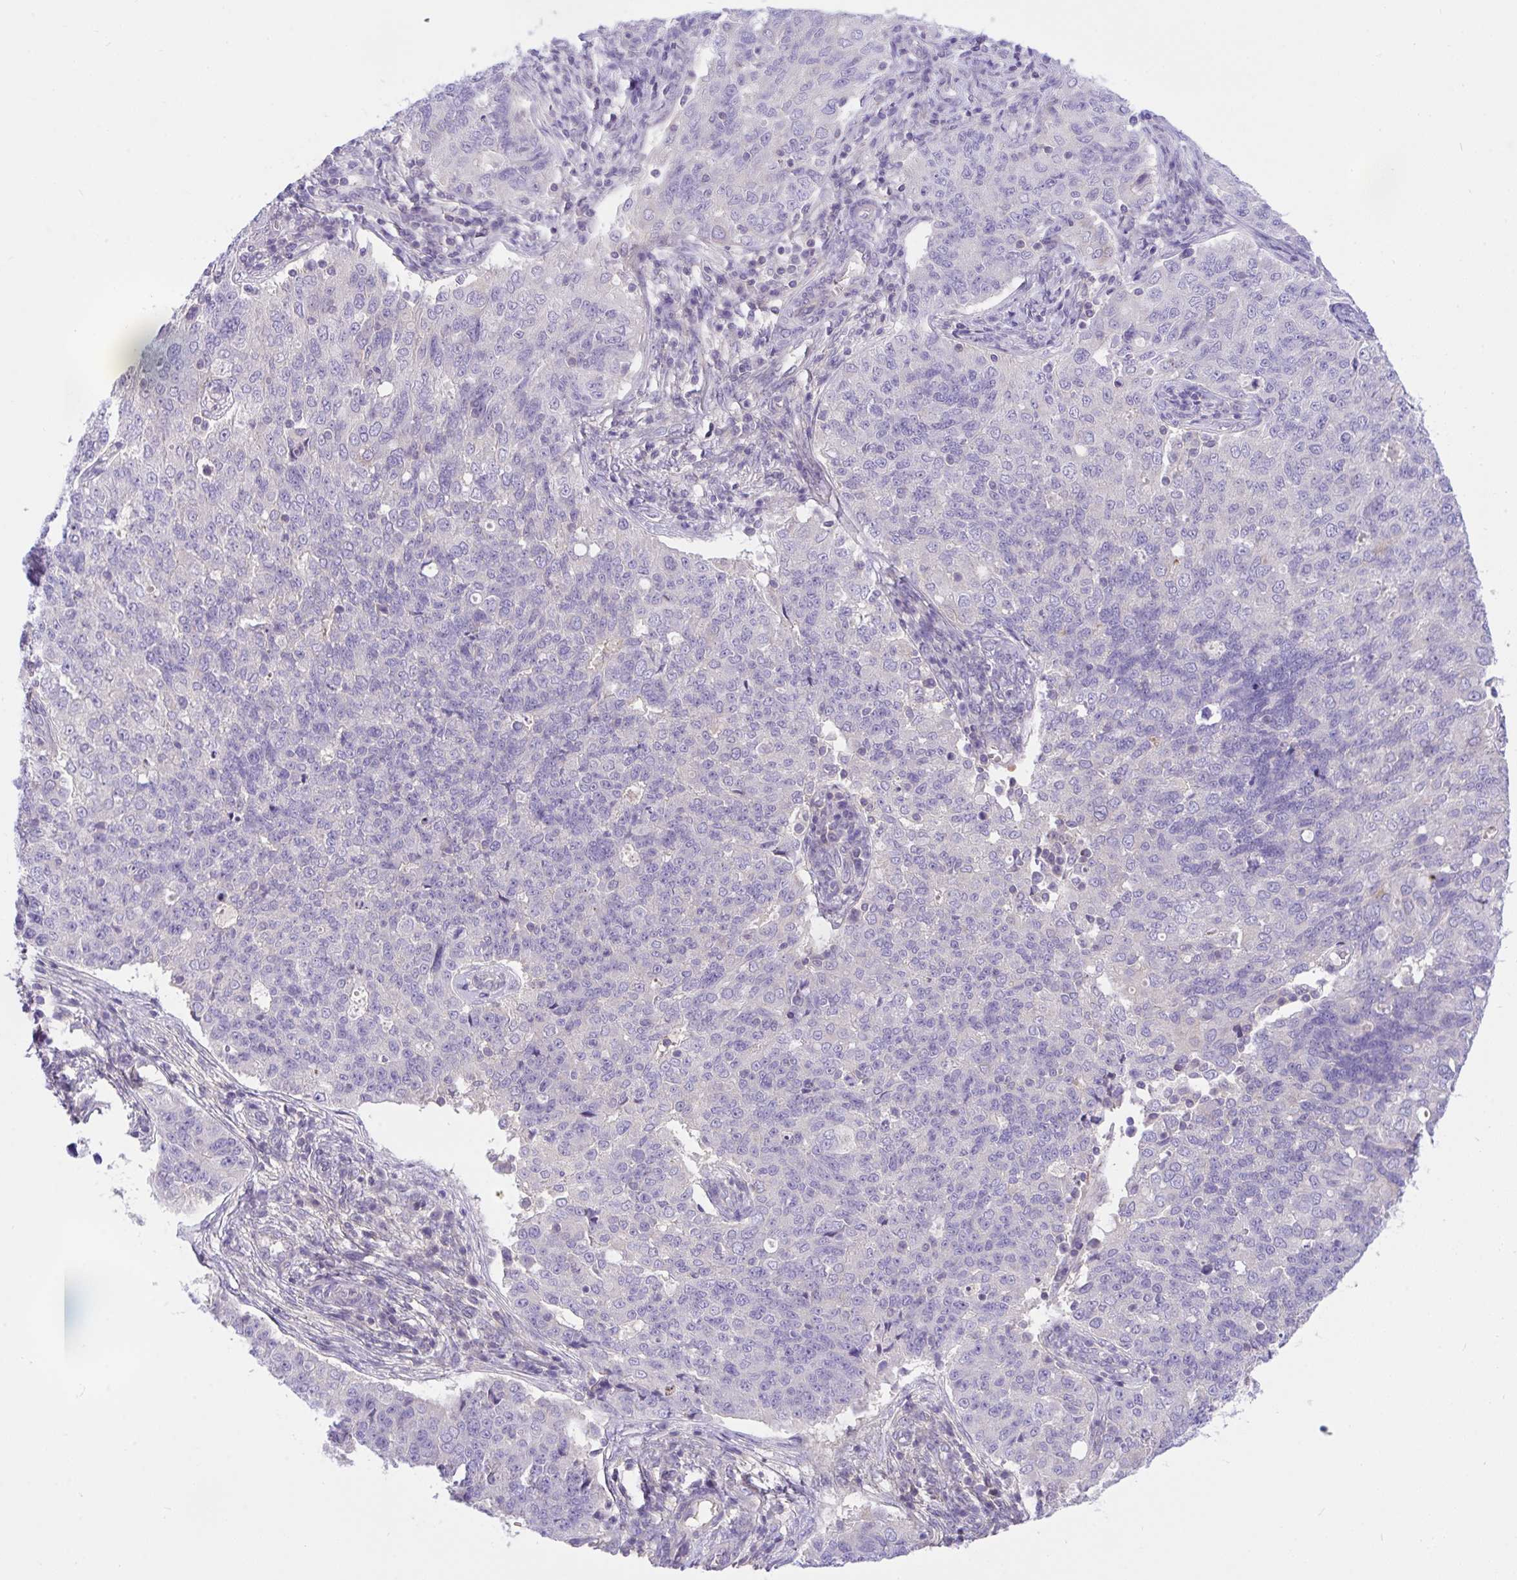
{"staining": {"intensity": "negative", "quantity": "none", "location": "none"}, "tissue": "endometrial cancer", "cell_type": "Tumor cells", "image_type": "cancer", "snomed": [{"axis": "morphology", "description": "Adenocarcinoma, NOS"}, {"axis": "topography", "description": "Endometrium"}], "caption": "The image displays no staining of tumor cells in endometrial cancer.", "gene": "TLN2", "patient": {"sex": "female", "age": 43}}